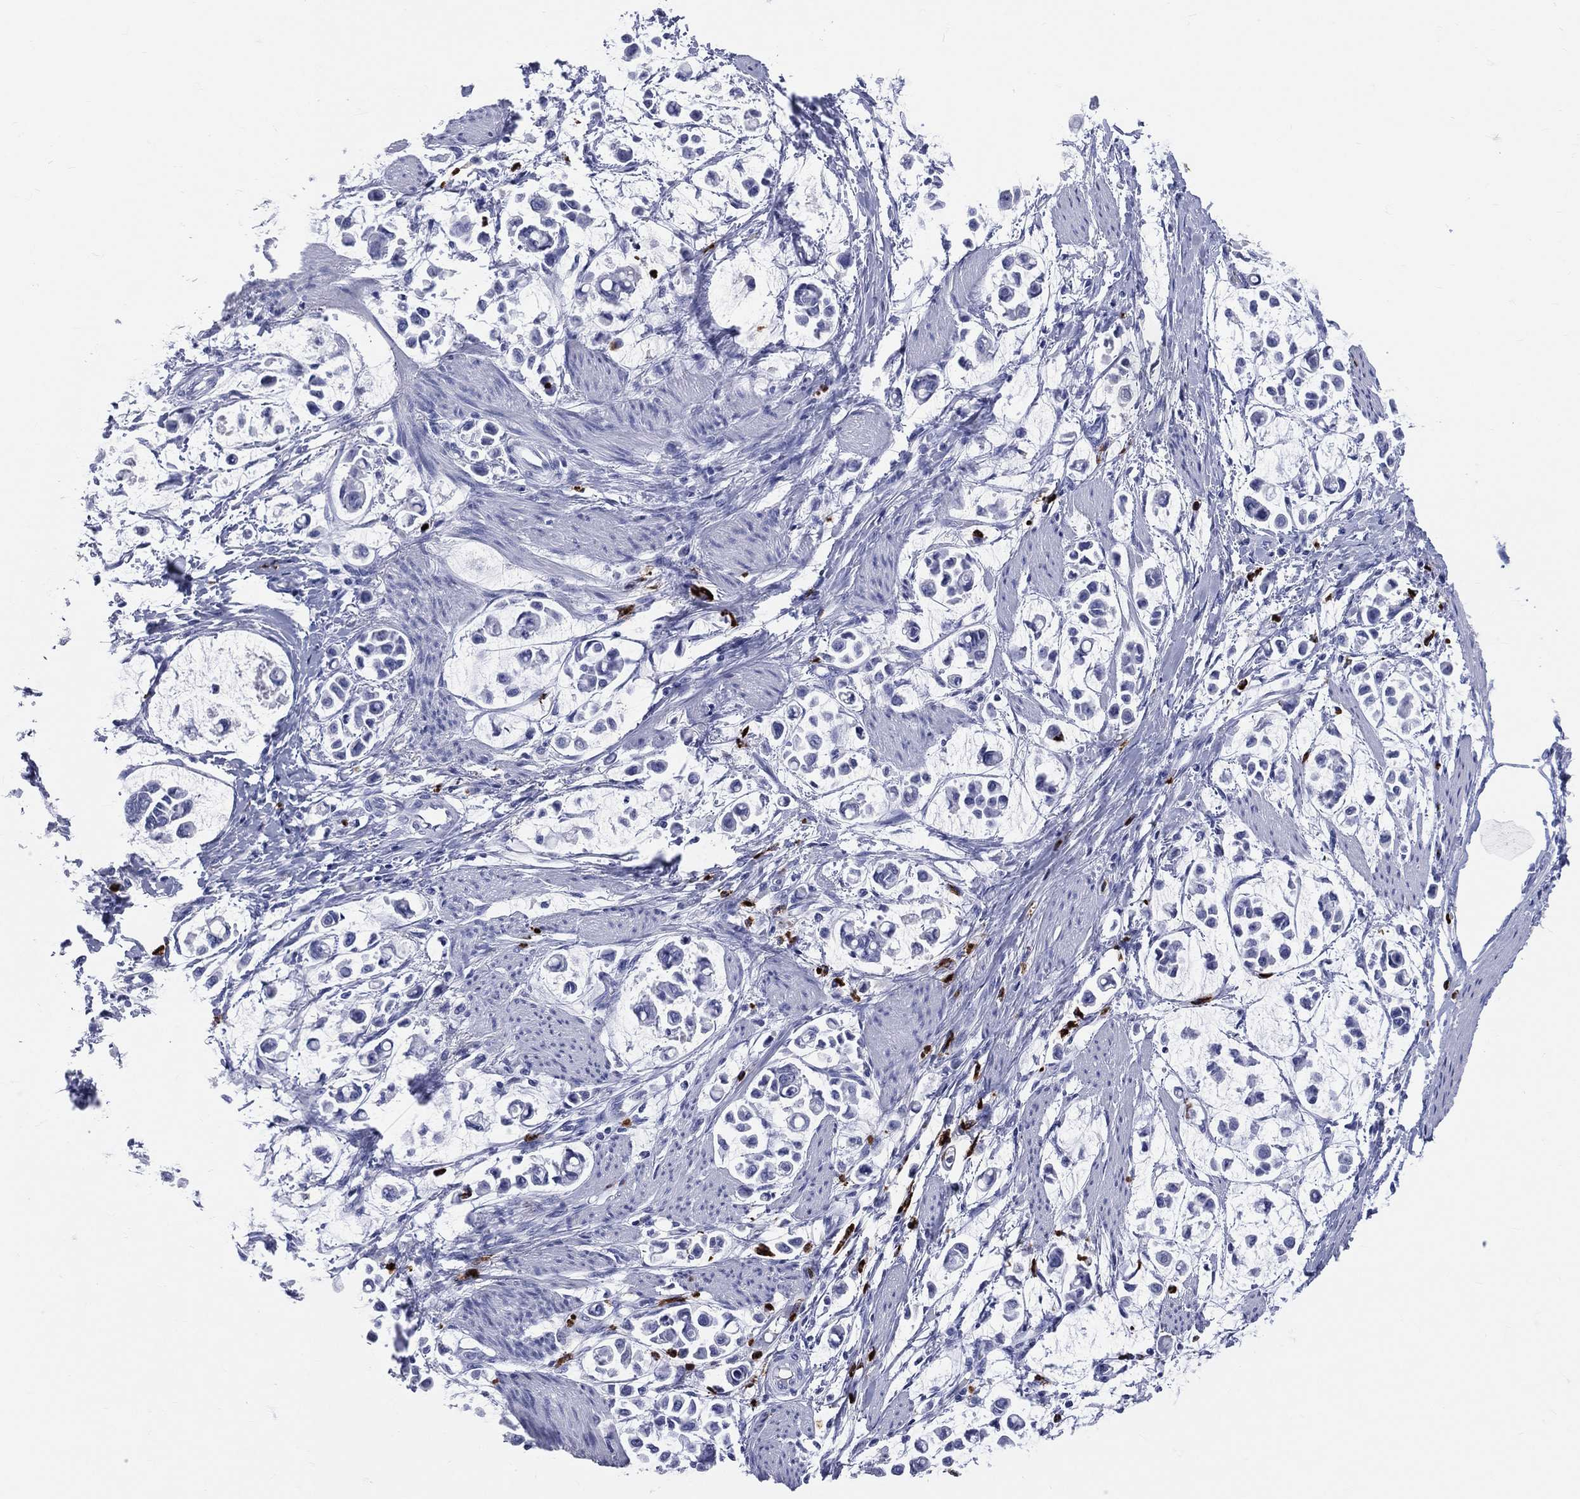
{"staining": {"intensity": "negative", "quantity": "none", "location": "none"}, "tissue": "stomach cancer", "cell_type": "Tumor cells", "image_type": "cancer", "snomed": [{"axis": "morphology", "description": "Adenocarcinoma, NOS"}, {"axis": "topography", "description": "Stomach"}], "caption": "Tumor cells are negative for brown protein staining in stomach adenocarcinoma. The staining is performed using DAB brown chromogen with nuclei counter-stained in using hematoxylin.", "gene": "PGLYRP1", "patient": {"sex": "male", "age": 82}}